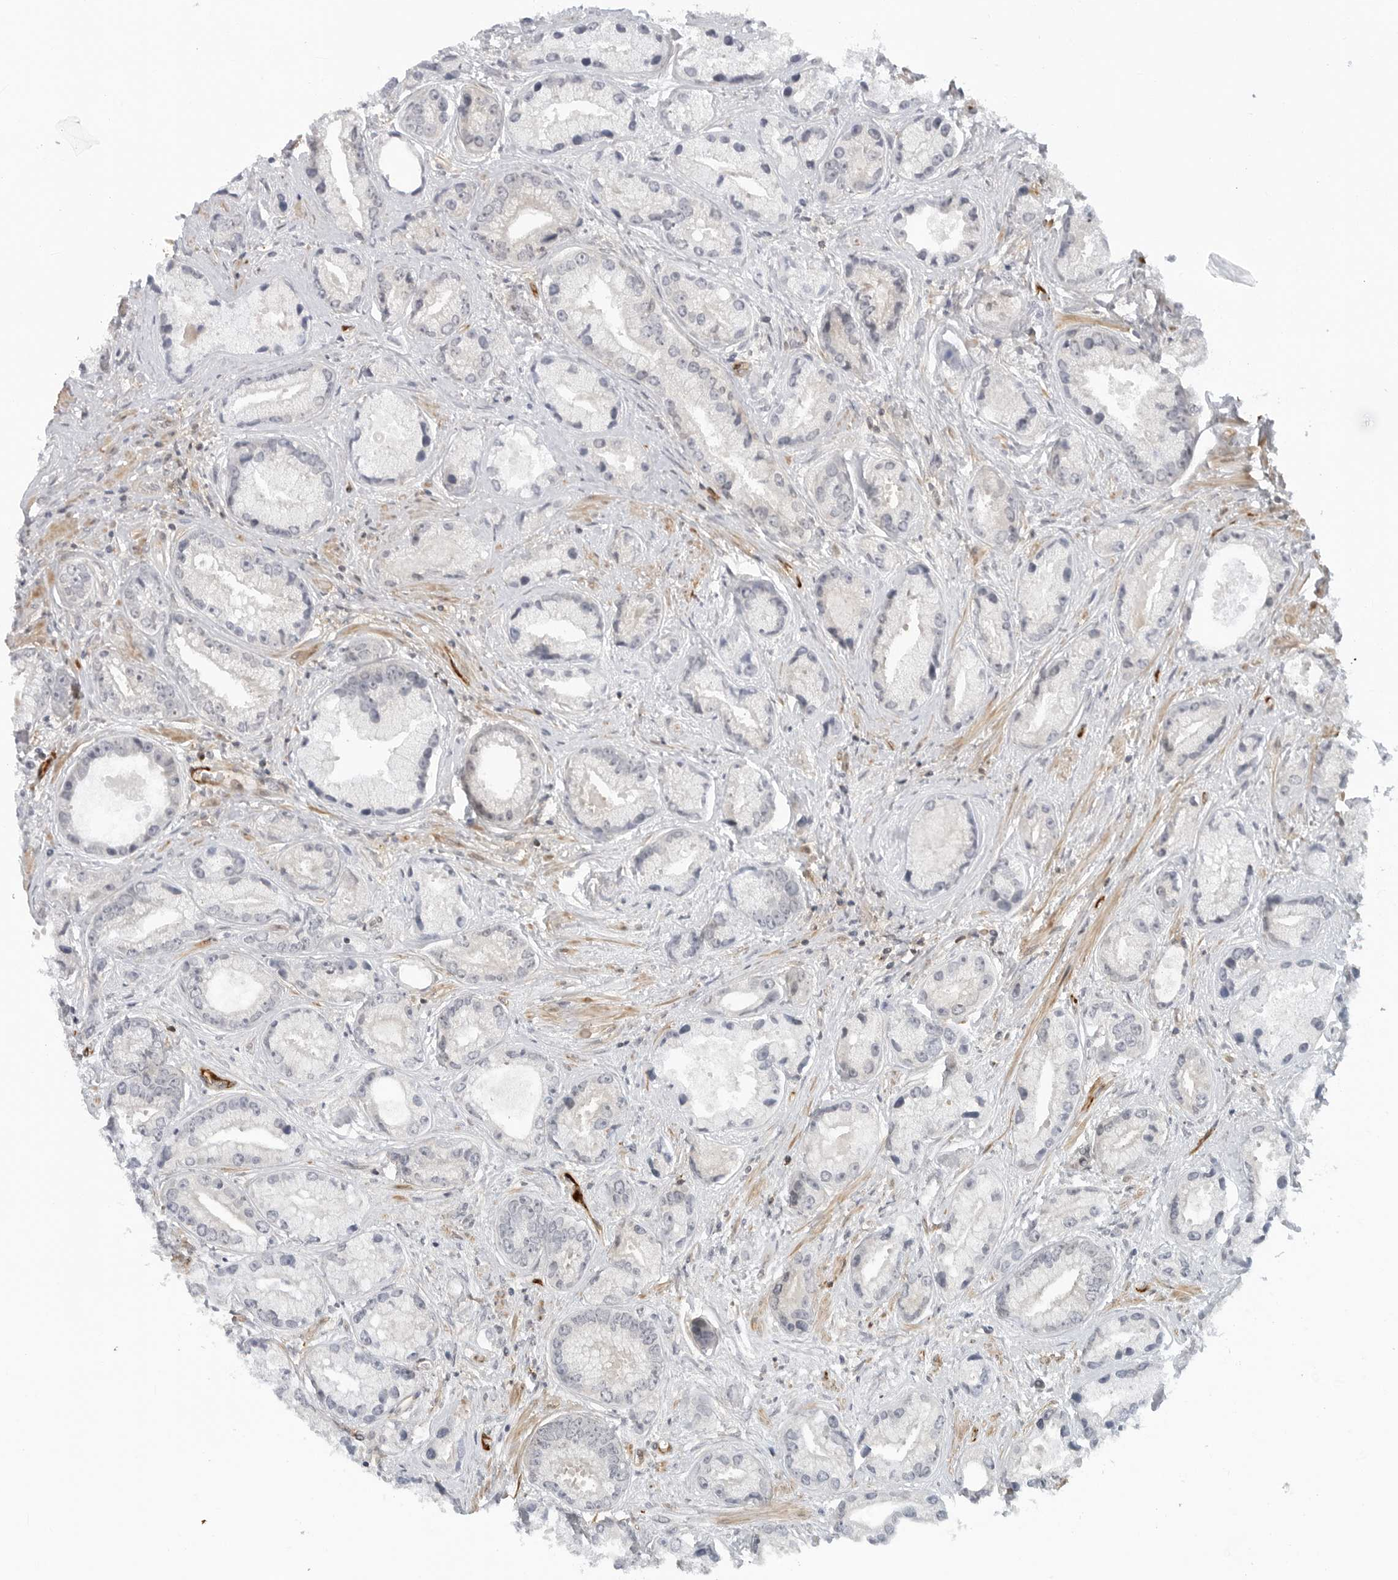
{"staining": {"intensity": "negative", "quantity": "none", "location": "none"}, "tissue": "prostate cancer", "cell_type": "Tumor cells", "image_type": "cancer", "snomed": [{"axis": "morphology", "description": "Adenocarcinoma, High grade"}, {"axis": "topography", "description": "Prostate"}], "caption": "The image exhibits no staining of tumor cells in prostate cancer (adenocarcinoma (high-grade)).", "gene": "STXBP3", "patient": {"sex": "male", "age": 61}}